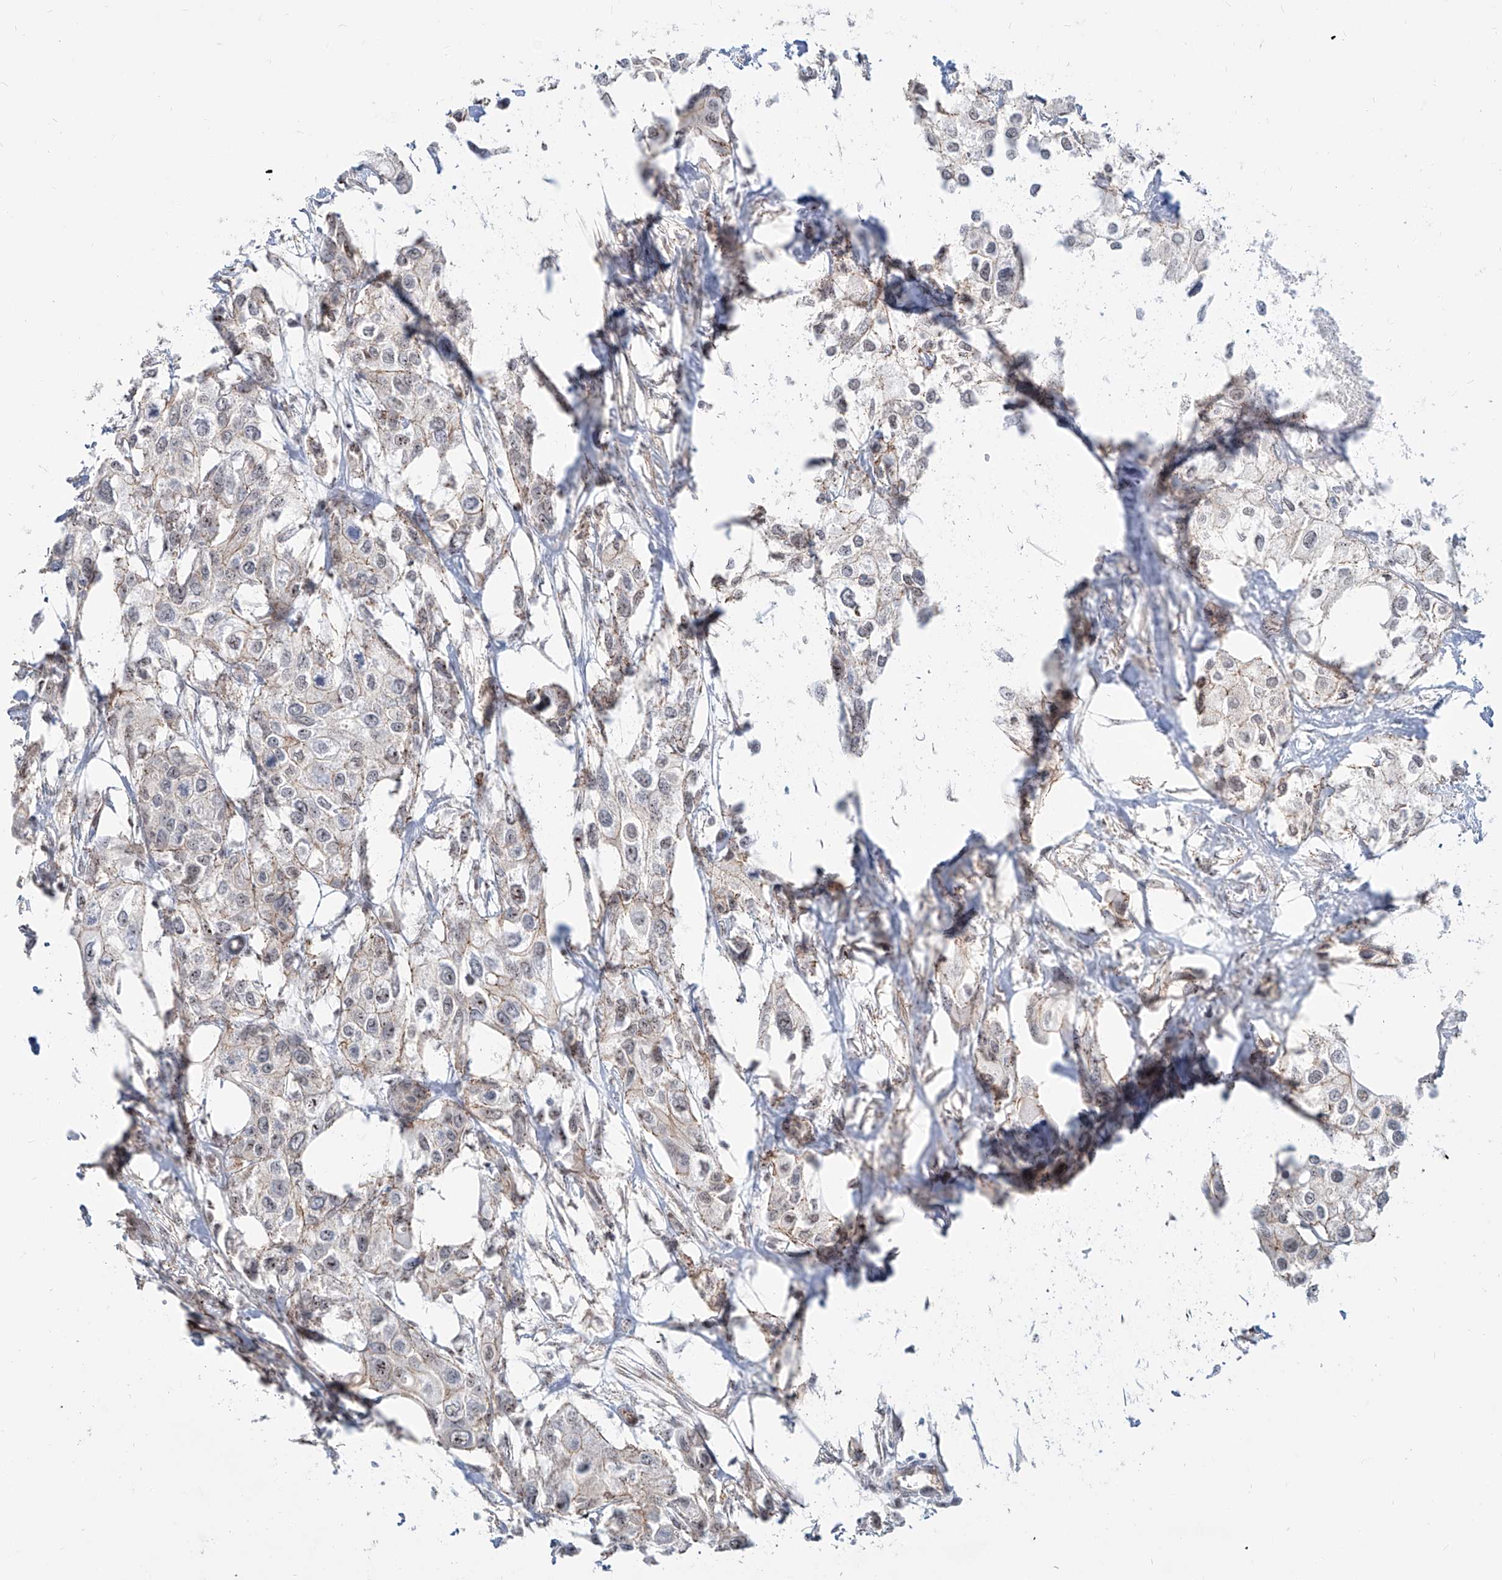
{"staining": {"intensity": "negative", "quantity": "none", "location": "none"}, "tissue": "urothelial cancer", "cell_type": "Tumor cells", "image_type": "cancer", "snomed": [{"axis": "morphology", "description": "Urothelial carcinoma, High grade"}, {"axis": "topography", "description": "Urinary bladder"}], "caption": "Image shows no protein staining in tumor cells of urothelial cancer tissue.", "gene": "ZNF710", "patient": {"sex": "male", "age": 64}}